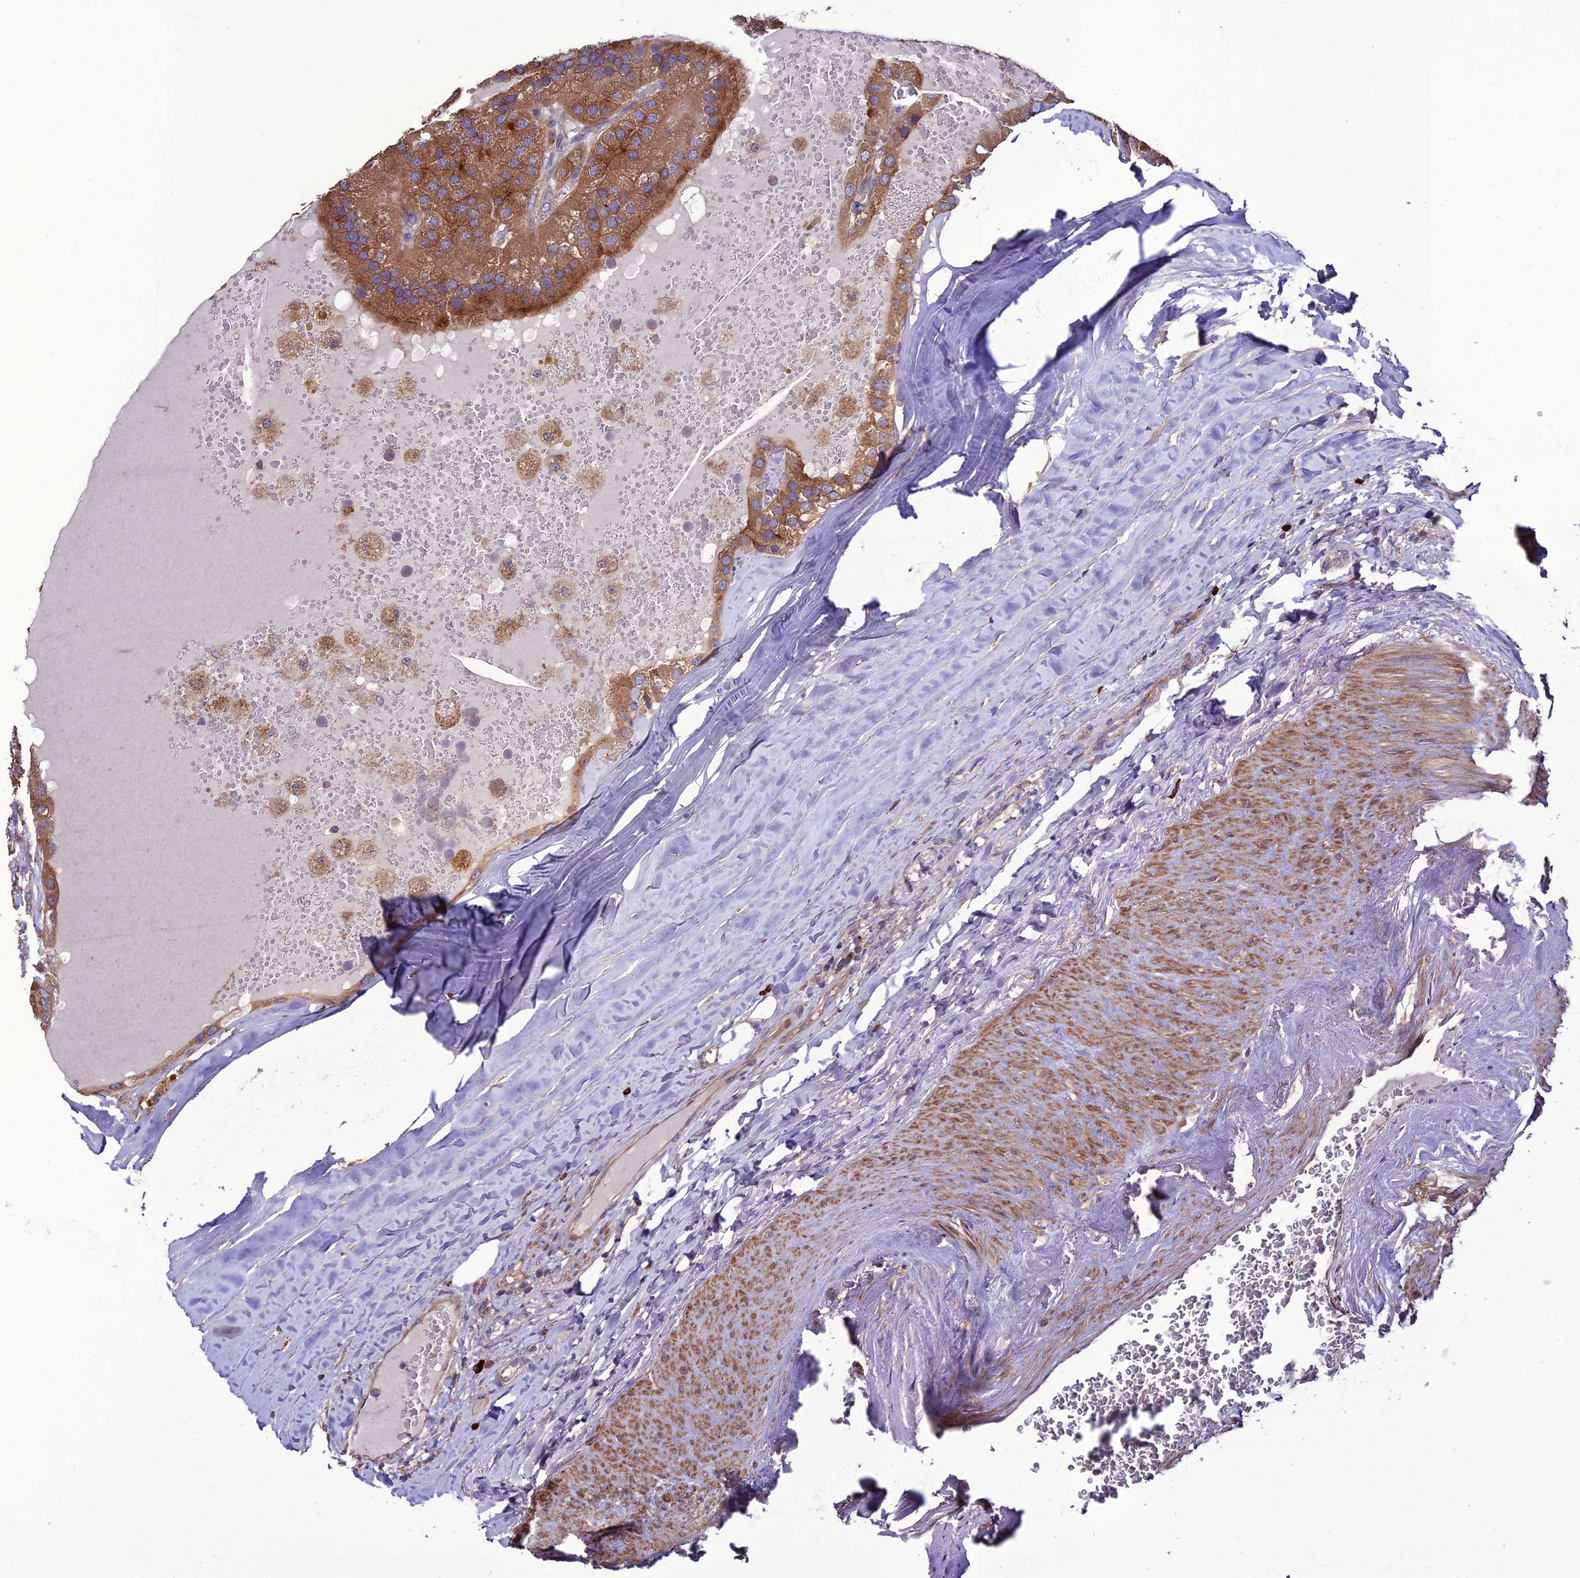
{"staining": {"intensity": "moderate", "quantity": ">75%", "location": "cytoplasmic/membranous"}, "tissue": "parathyroid gland", "cell_type": "Glandular cells", "image_type": "normal", "snomed": [{"axis": "morphology", "description": "Normal tissue, NOS"}, {"axis": "morphology", "description": "Adenoma, NOS"}, {"axis": "topography", "description": "Parathyroid gland"}], "caption": "Protein staining of normal parathyroid gland demonstrates moderate cytoplasmic/membranous staining in about >75% of glandular cells.", "gene": "PPIL3", "patient": {"sex": "female", "age": 86}}